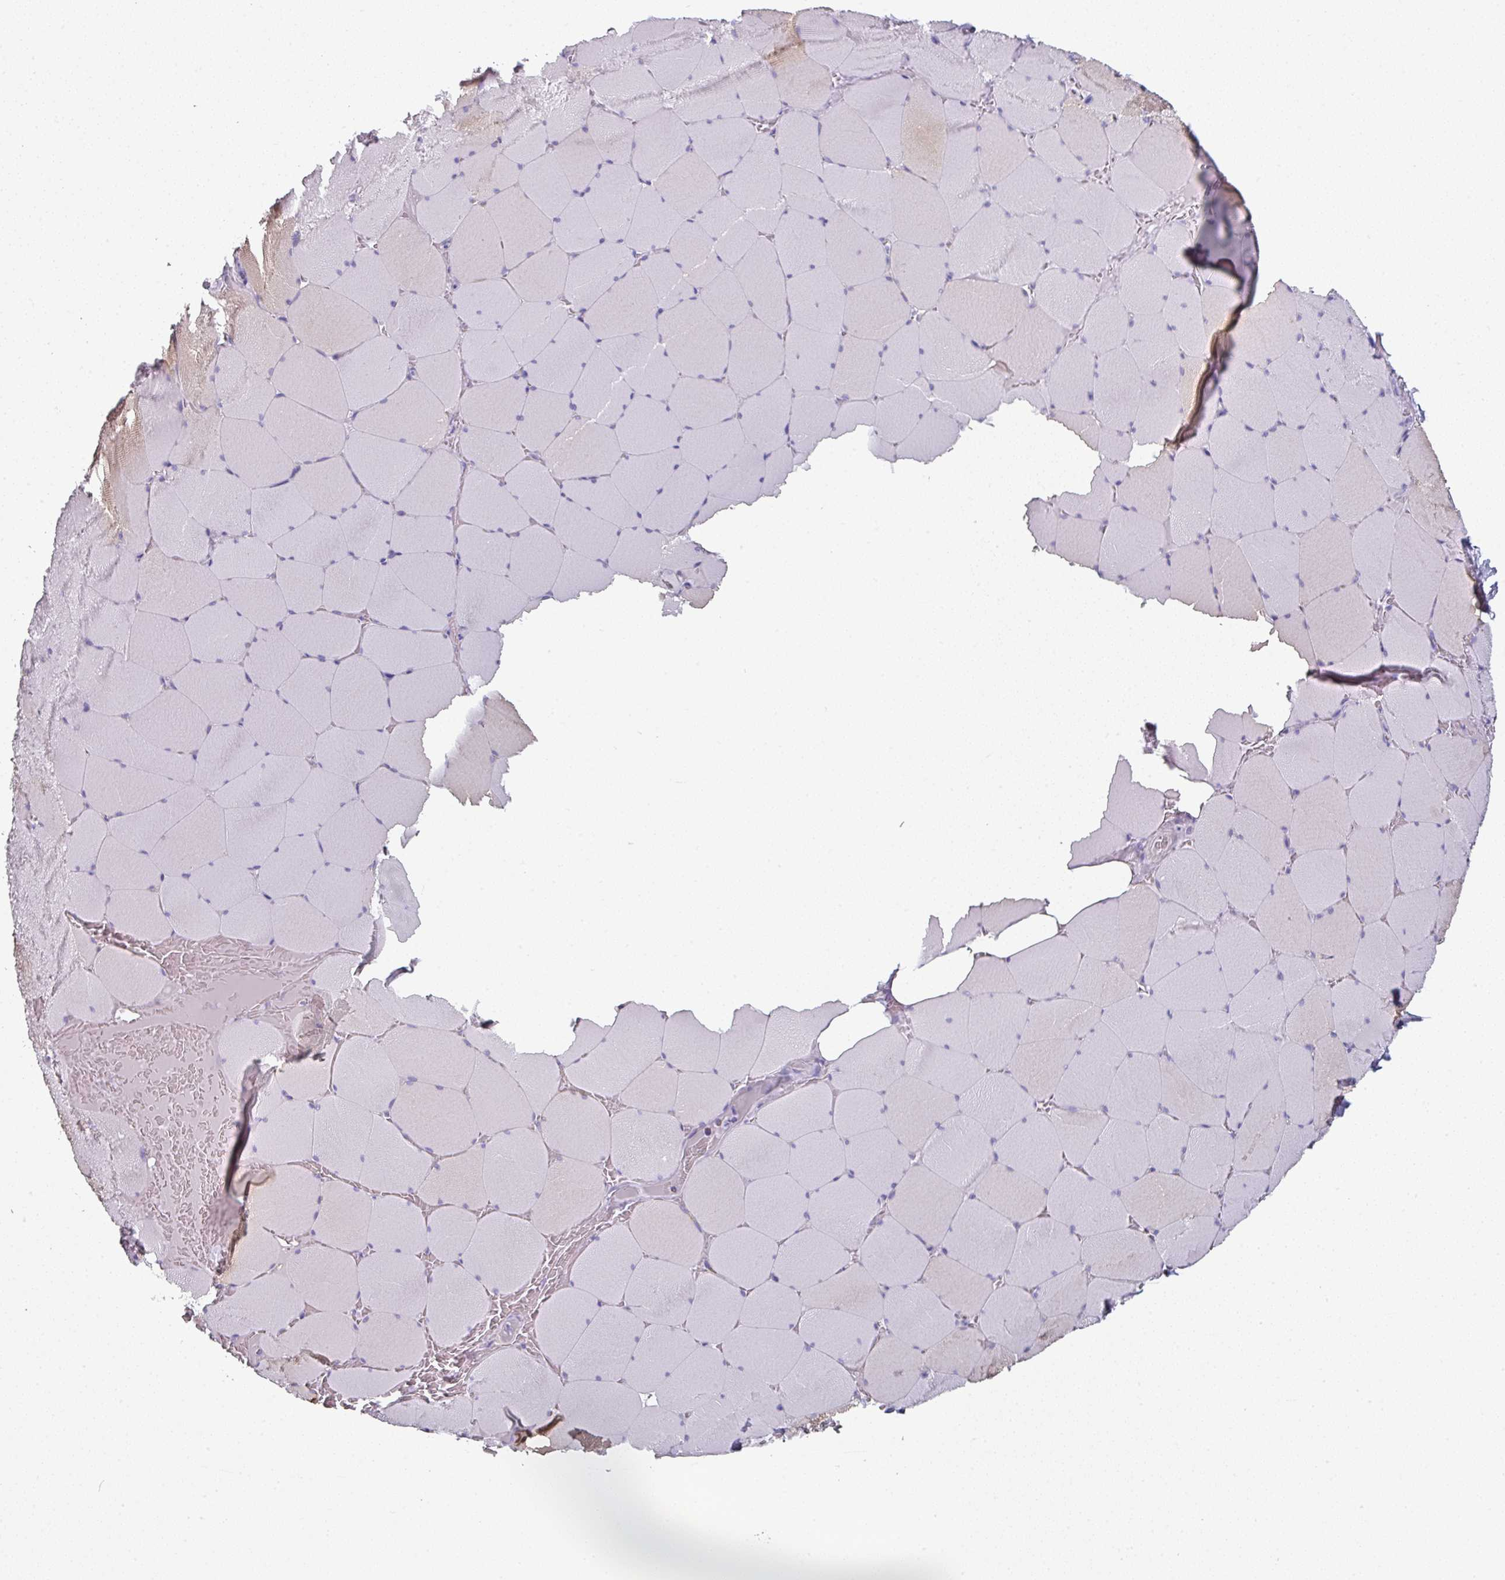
{"staining": {"intensity": "moderate", "quantity": "<25%", "location": "cytoplasmic/membranous"}, "tissue": "skeletal muscle", "cell_type": "Myocytes", "image_type": "normal", "snomed": [{"axis": "morphology", "description": "Normal tissue, NOS"}, {"axis": "topography", "description": "Skeletal muscle"}, {"axis": "topography", "description": "Head-Neck"}], "caption": "Immunohistochemistry (IHC) histopathology image of unremarkable skeletal muscle: skeletal muscle stained using IHC displays low levels of moderate protein expression localized specifically in the cytoplasmic/membranous of myocytes, appearing as a cytoplasmic/membranous brown color.", "gene": "SLC17A7", "patient": {"sex": "male", "age": 66}}